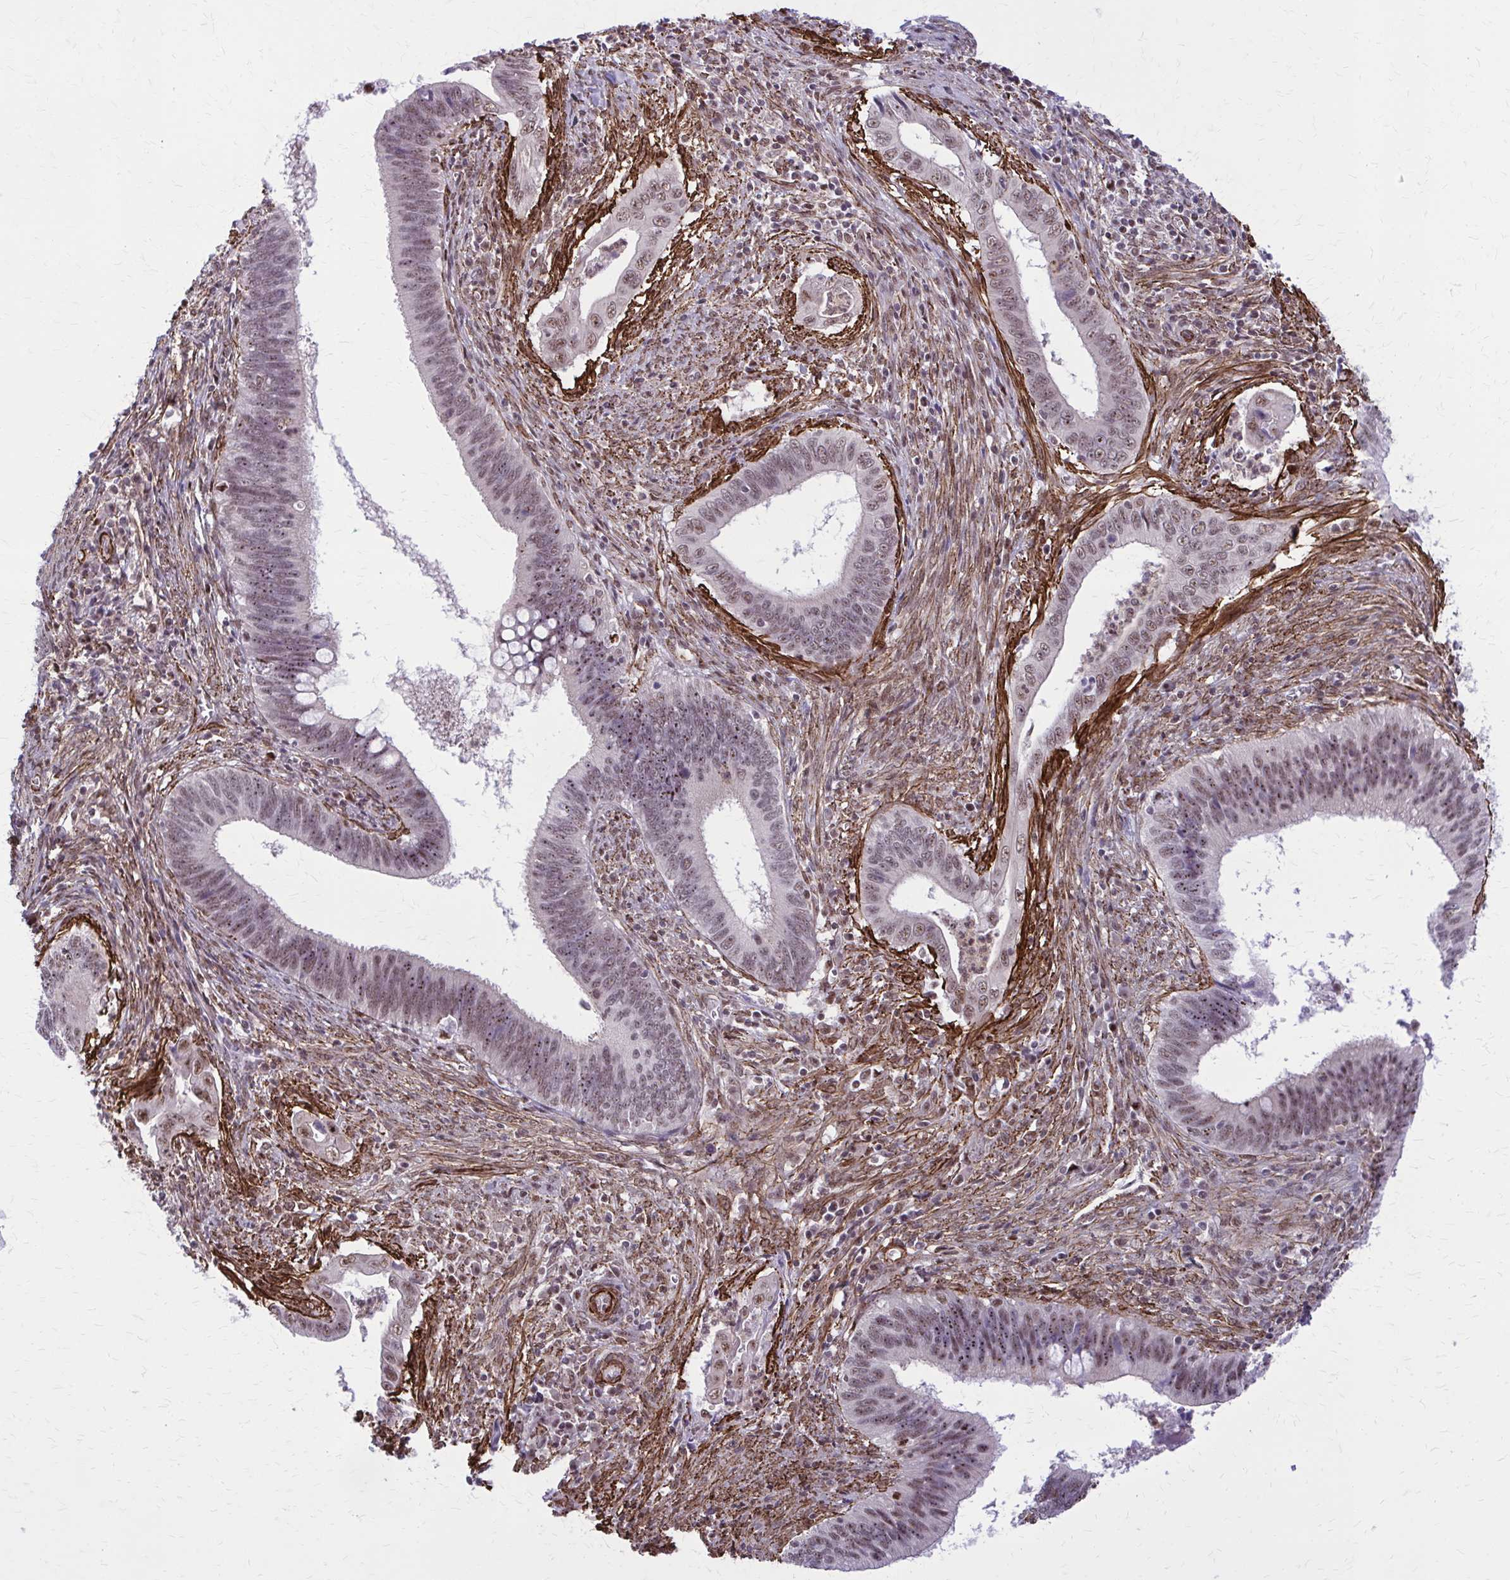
{"staining": {"intensity": "weak", "quantity": "25%-75%", "location": "nuclear"}, "tissue": "cervical cancer", "cell_type": "Tumor cells", "image_type": "cancer", "snomed": [{"axis": "morphology", "description": "Adenocarcinoma, NOS"}, {"axis": "topography", "description": "Cervix"}], "caption": "Protein expression analysis of human adenocarcinoma (cervical) reveals weak nuclear staining in about 25%-75% of tumor cells.", "gene": "NRBF2", "patient": {"sex": "female", "age": 42}}